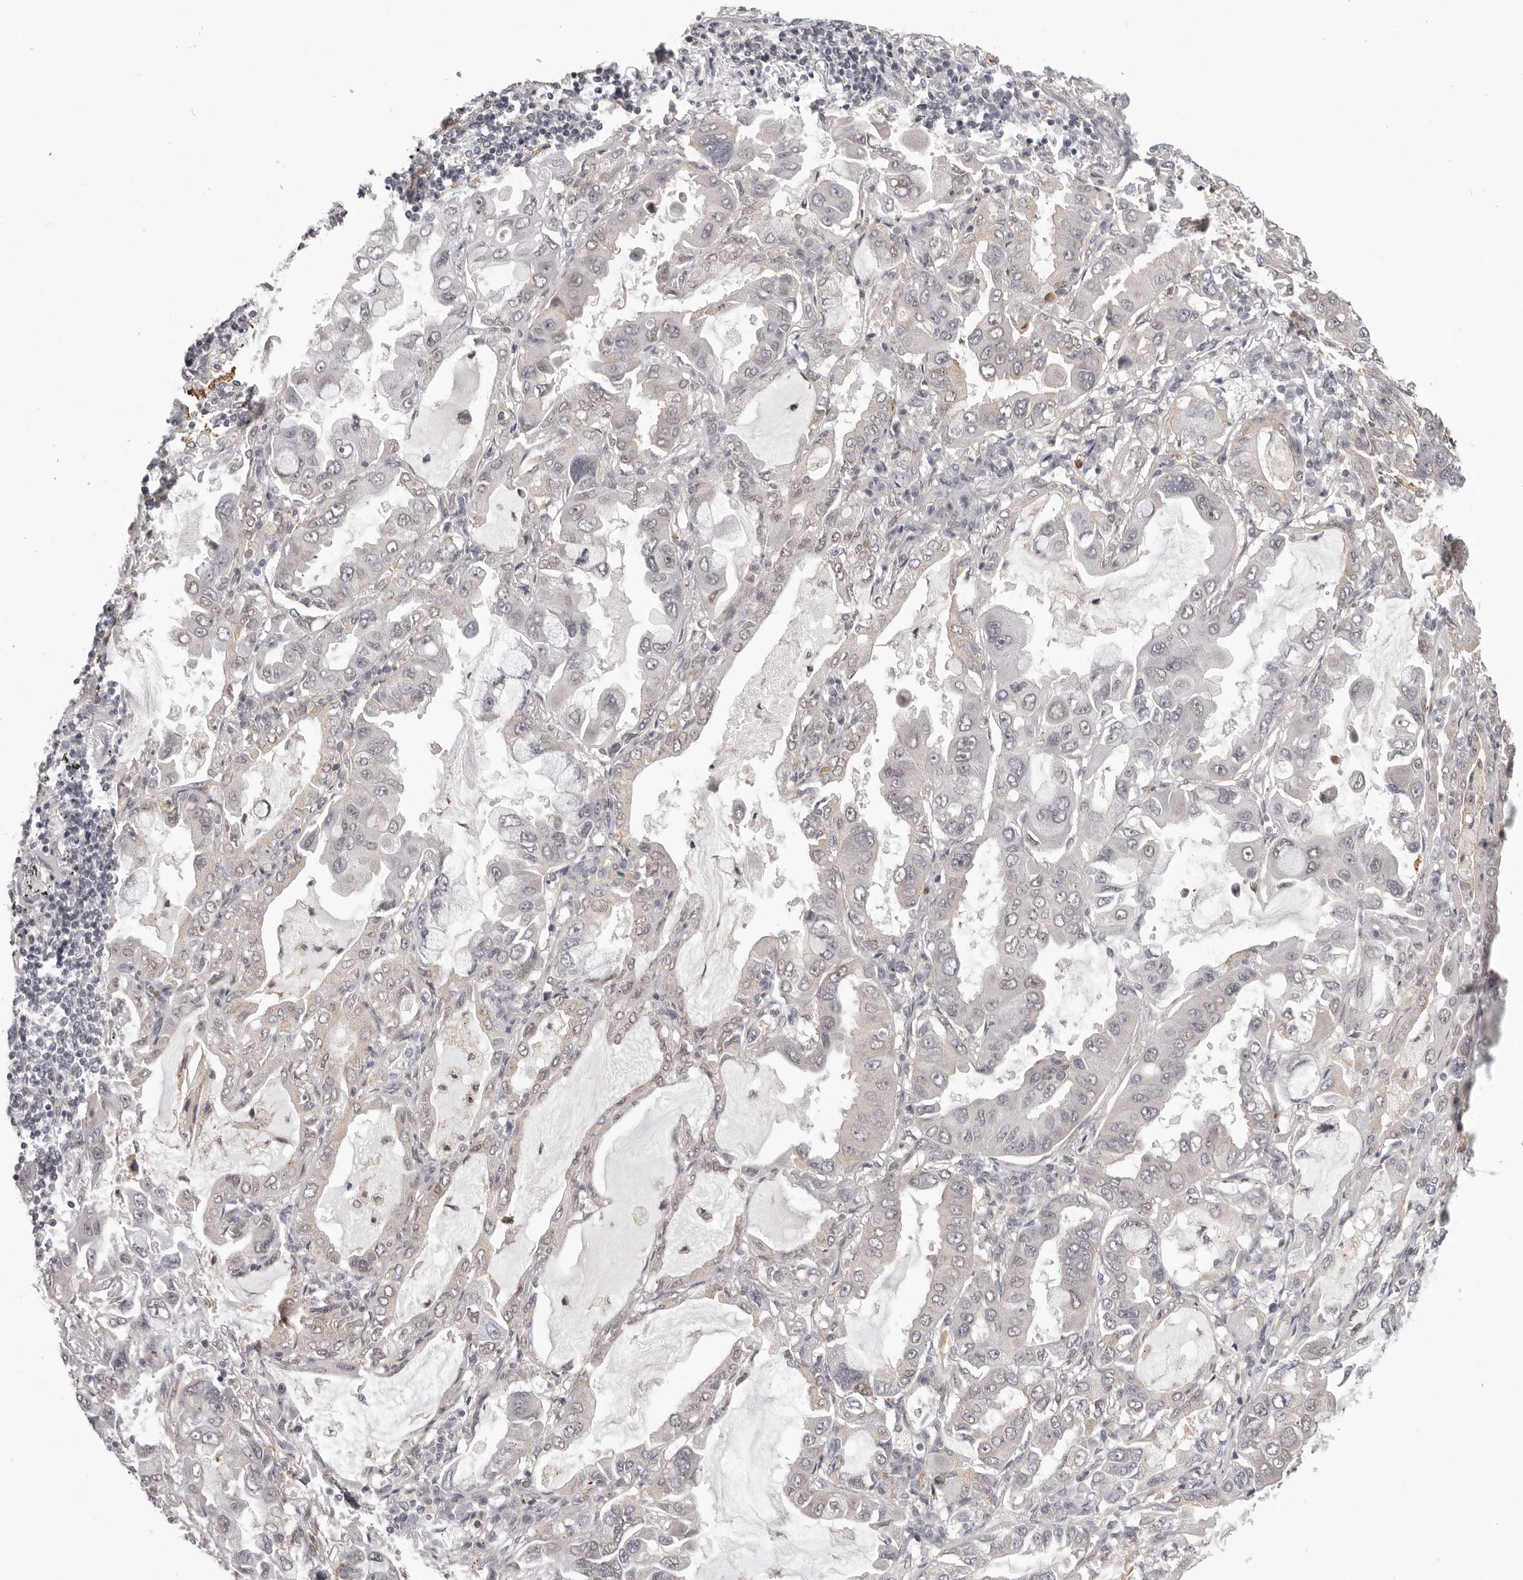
{"staining": {"intensity": "negative", "quantity": "none", "location": "none"}, "tissue": "lung cancer", "cell_type": "Tumor cells", "image_type": "cancer", "snomed": [{"axis": "morphology", "description": "Adenocarcinoma, NOS"}, {"axis": "topography", "description": "Lung"}], "caption": "Histopathology image shows no protein positivity in tumor cells of lung adenocarcinoma tissue.", "gene": "RNF2", "patient": {"sex": "male", "age": 64}}